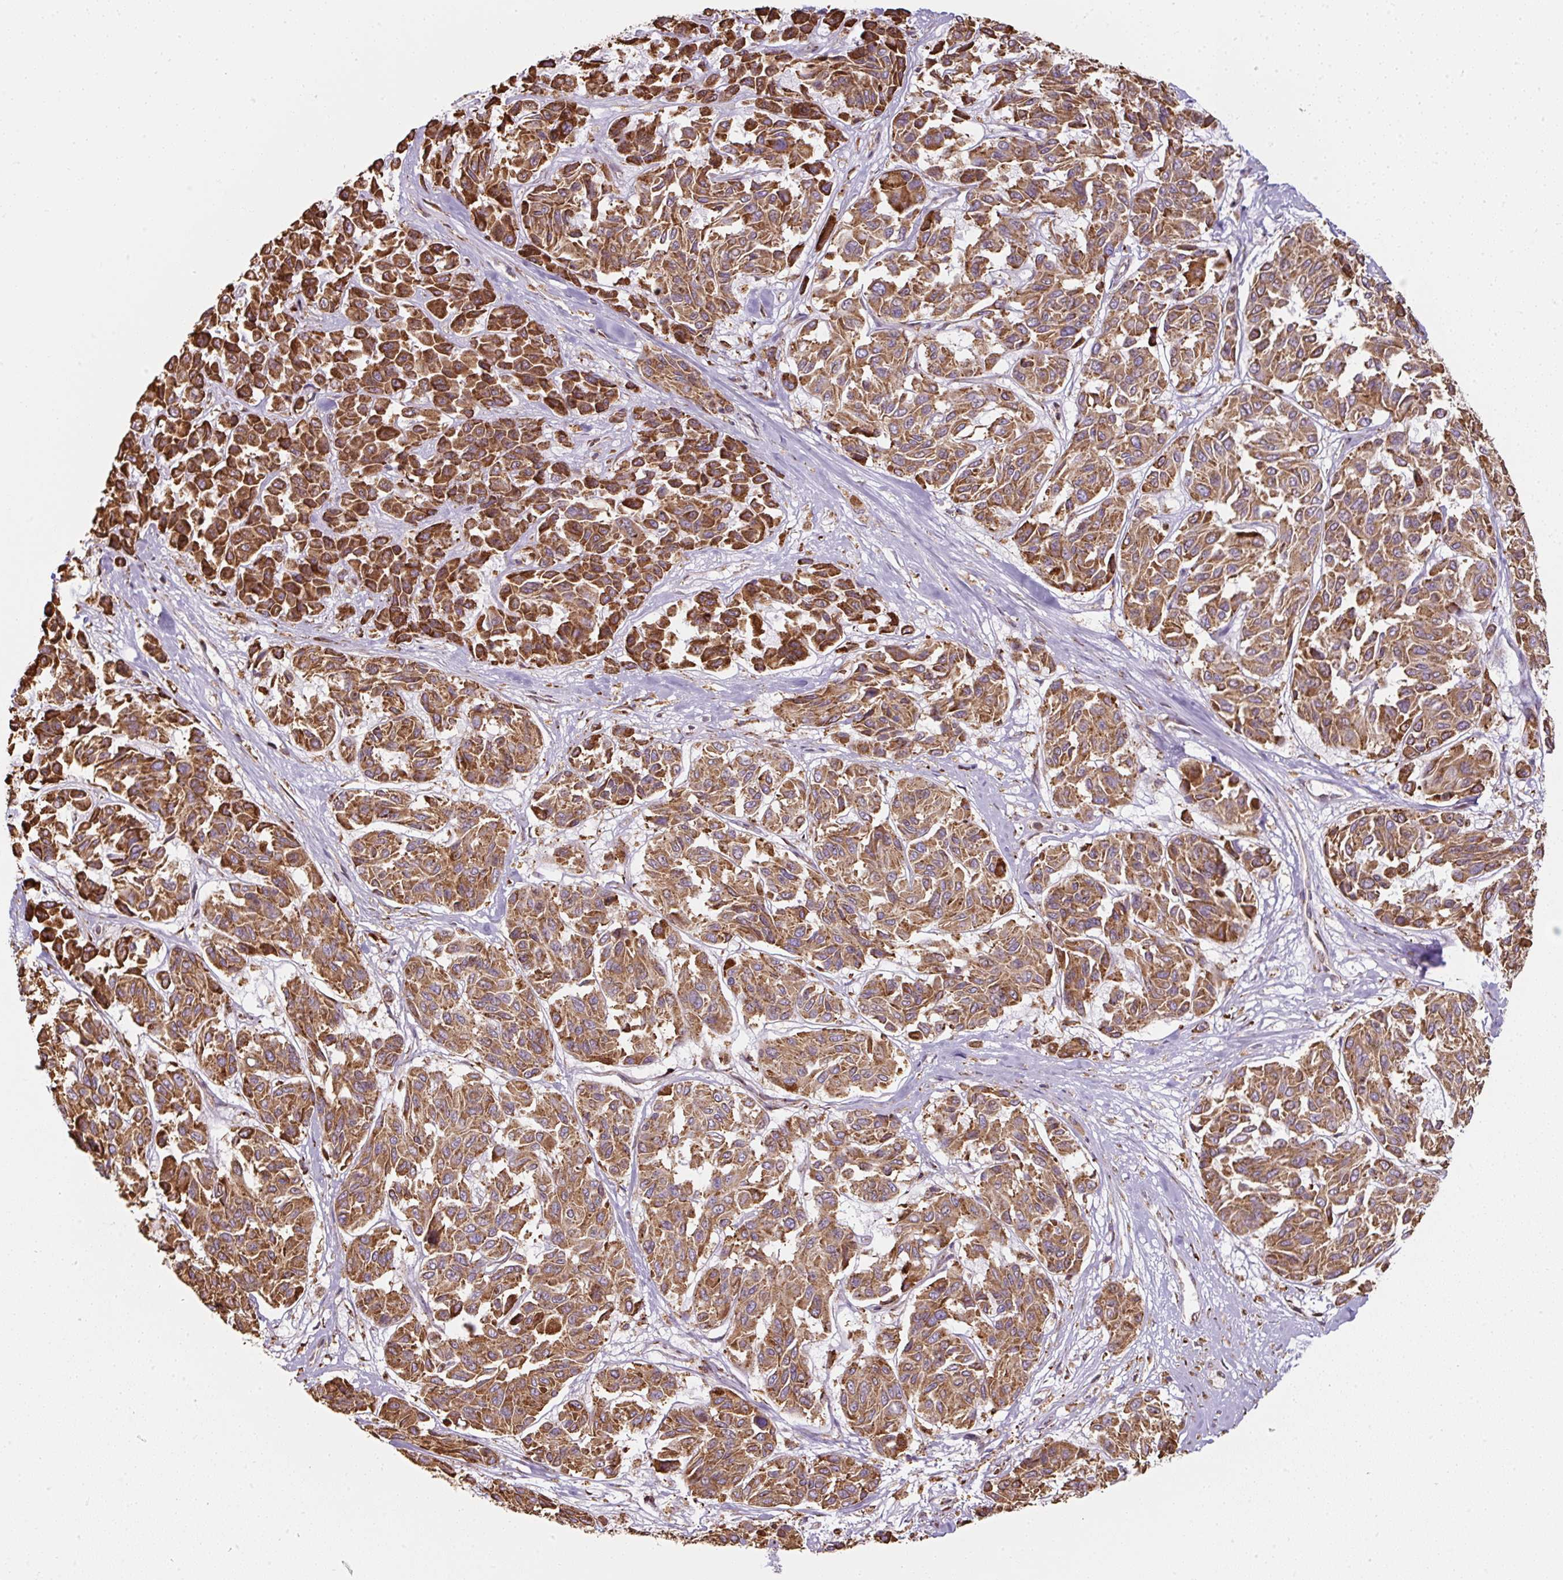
{"staining": {"intensity": "moderate", "quantity": ">75%", "location": "cytoplasmic/membranous"}, "tissue": "melanoma", "cell_type": "Tumor cells", "image_type": "cancer", "snomed": [{"axis": "morphology", "description": "Malignant melanoma, NOS"}, {"axis": "topography", "description": "Skin"}], "caption": "IHC micrograph of neoplastic tissue: human malignant melanoma stained using IHC reveals medium levels of moderate protein expression localized specifically in the cytoplasmic/membranous of tumor cells, appearing as a cytoplasmic/membranous brown color.", "gene": "PRKCSH", "patient": {"sex": "female", "age": 66}}